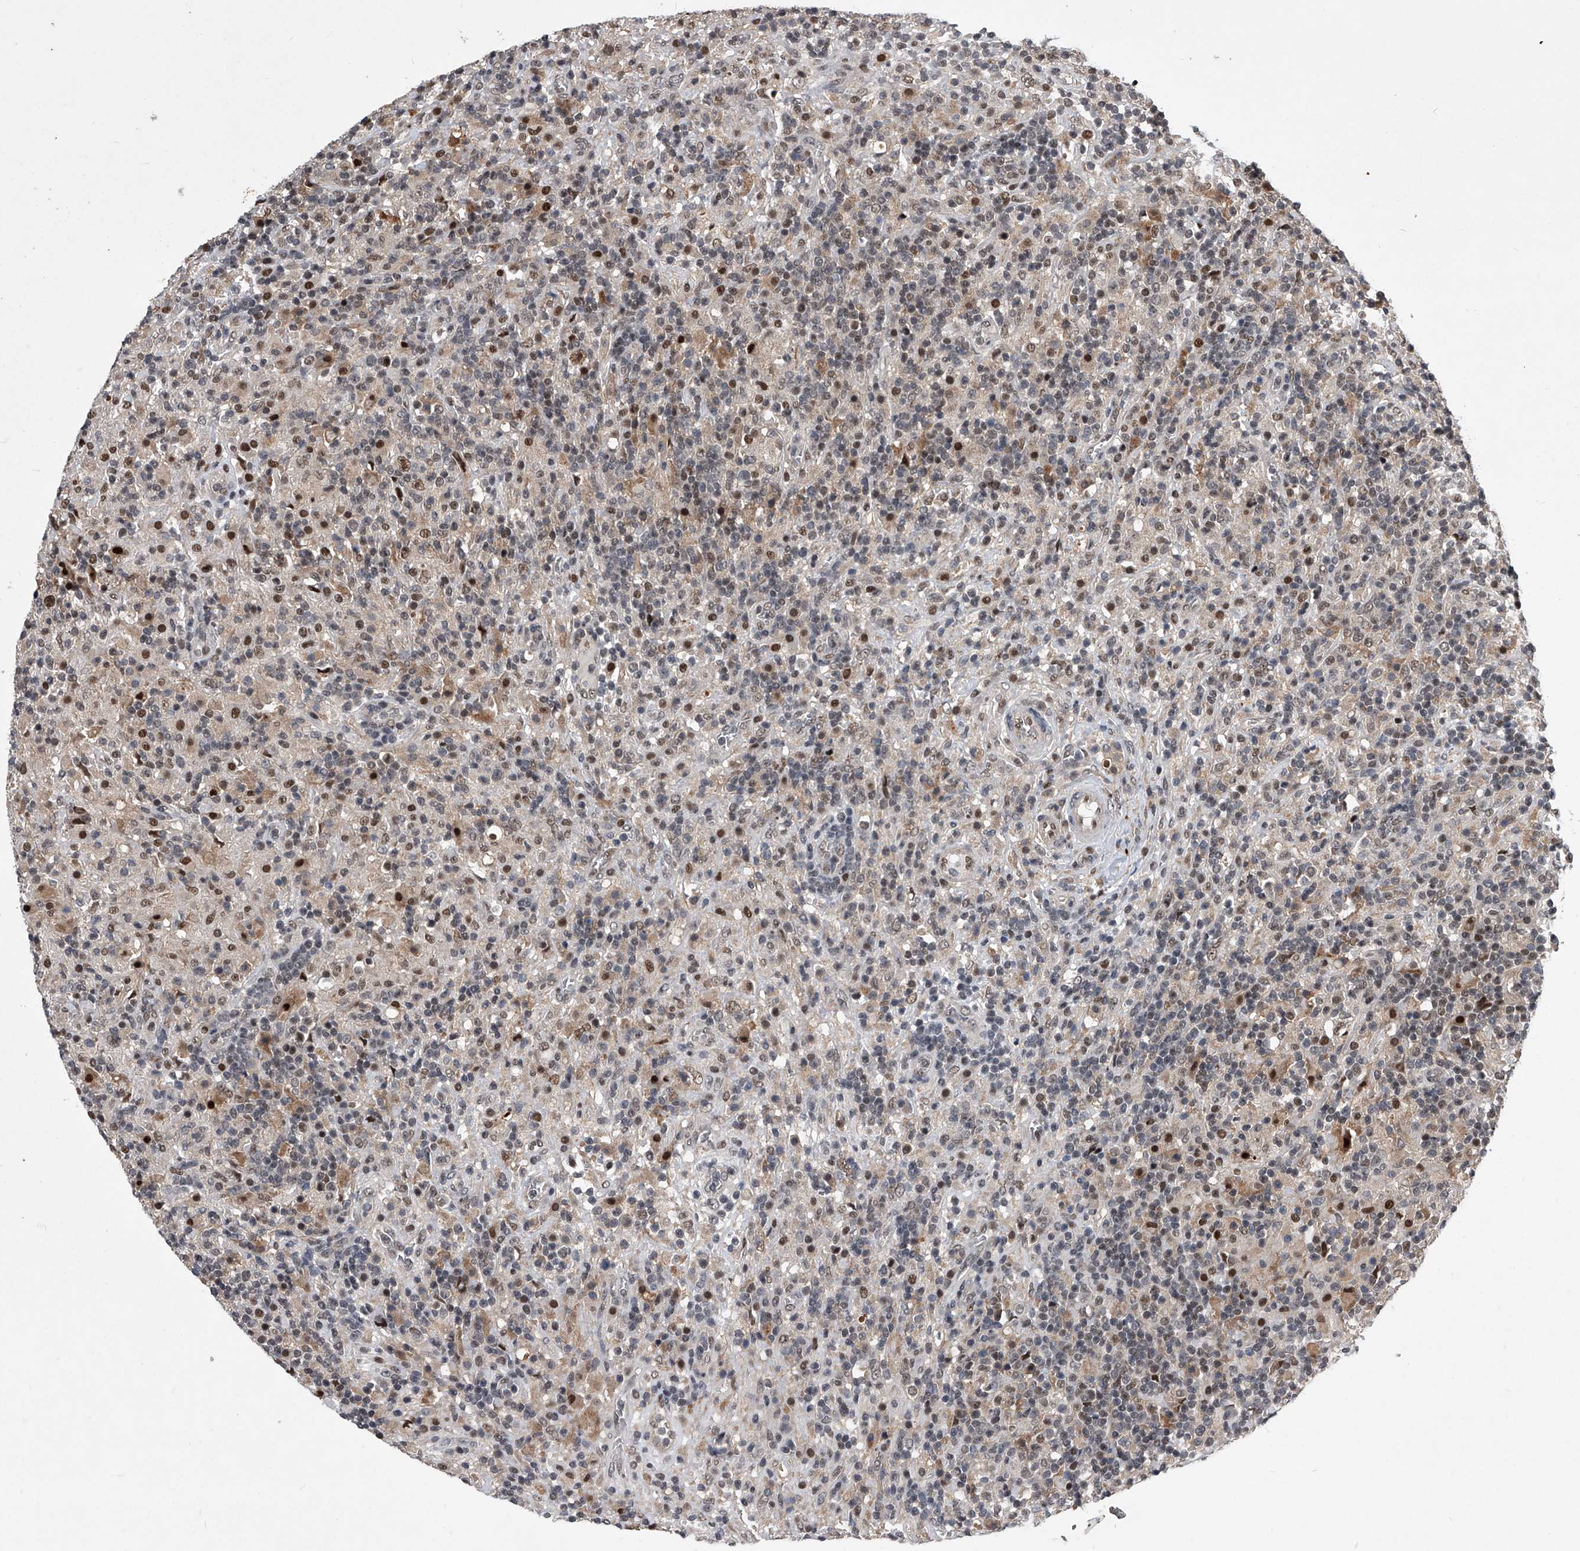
{"staining": {"intensity": "weak", "quantity": "25%-75%", "location": "nuclear"}, "tissue": "lymphoma", "cell_type": "Tumor cells", "image_type": "cancer", "snomed": [{"axis": "morphology", "description": "Hodgkin's disease, NOS"}, {"axis": "topography", "description": "Lymph node"}], "caption": "Protein positivity by immunohistochemistry (IHC) shows weak nuclear staining in about 25%-75% of tumor cells in lymphoma.", "gene": "CMTR1", "patient": {"sex": "male", "age": 70}}